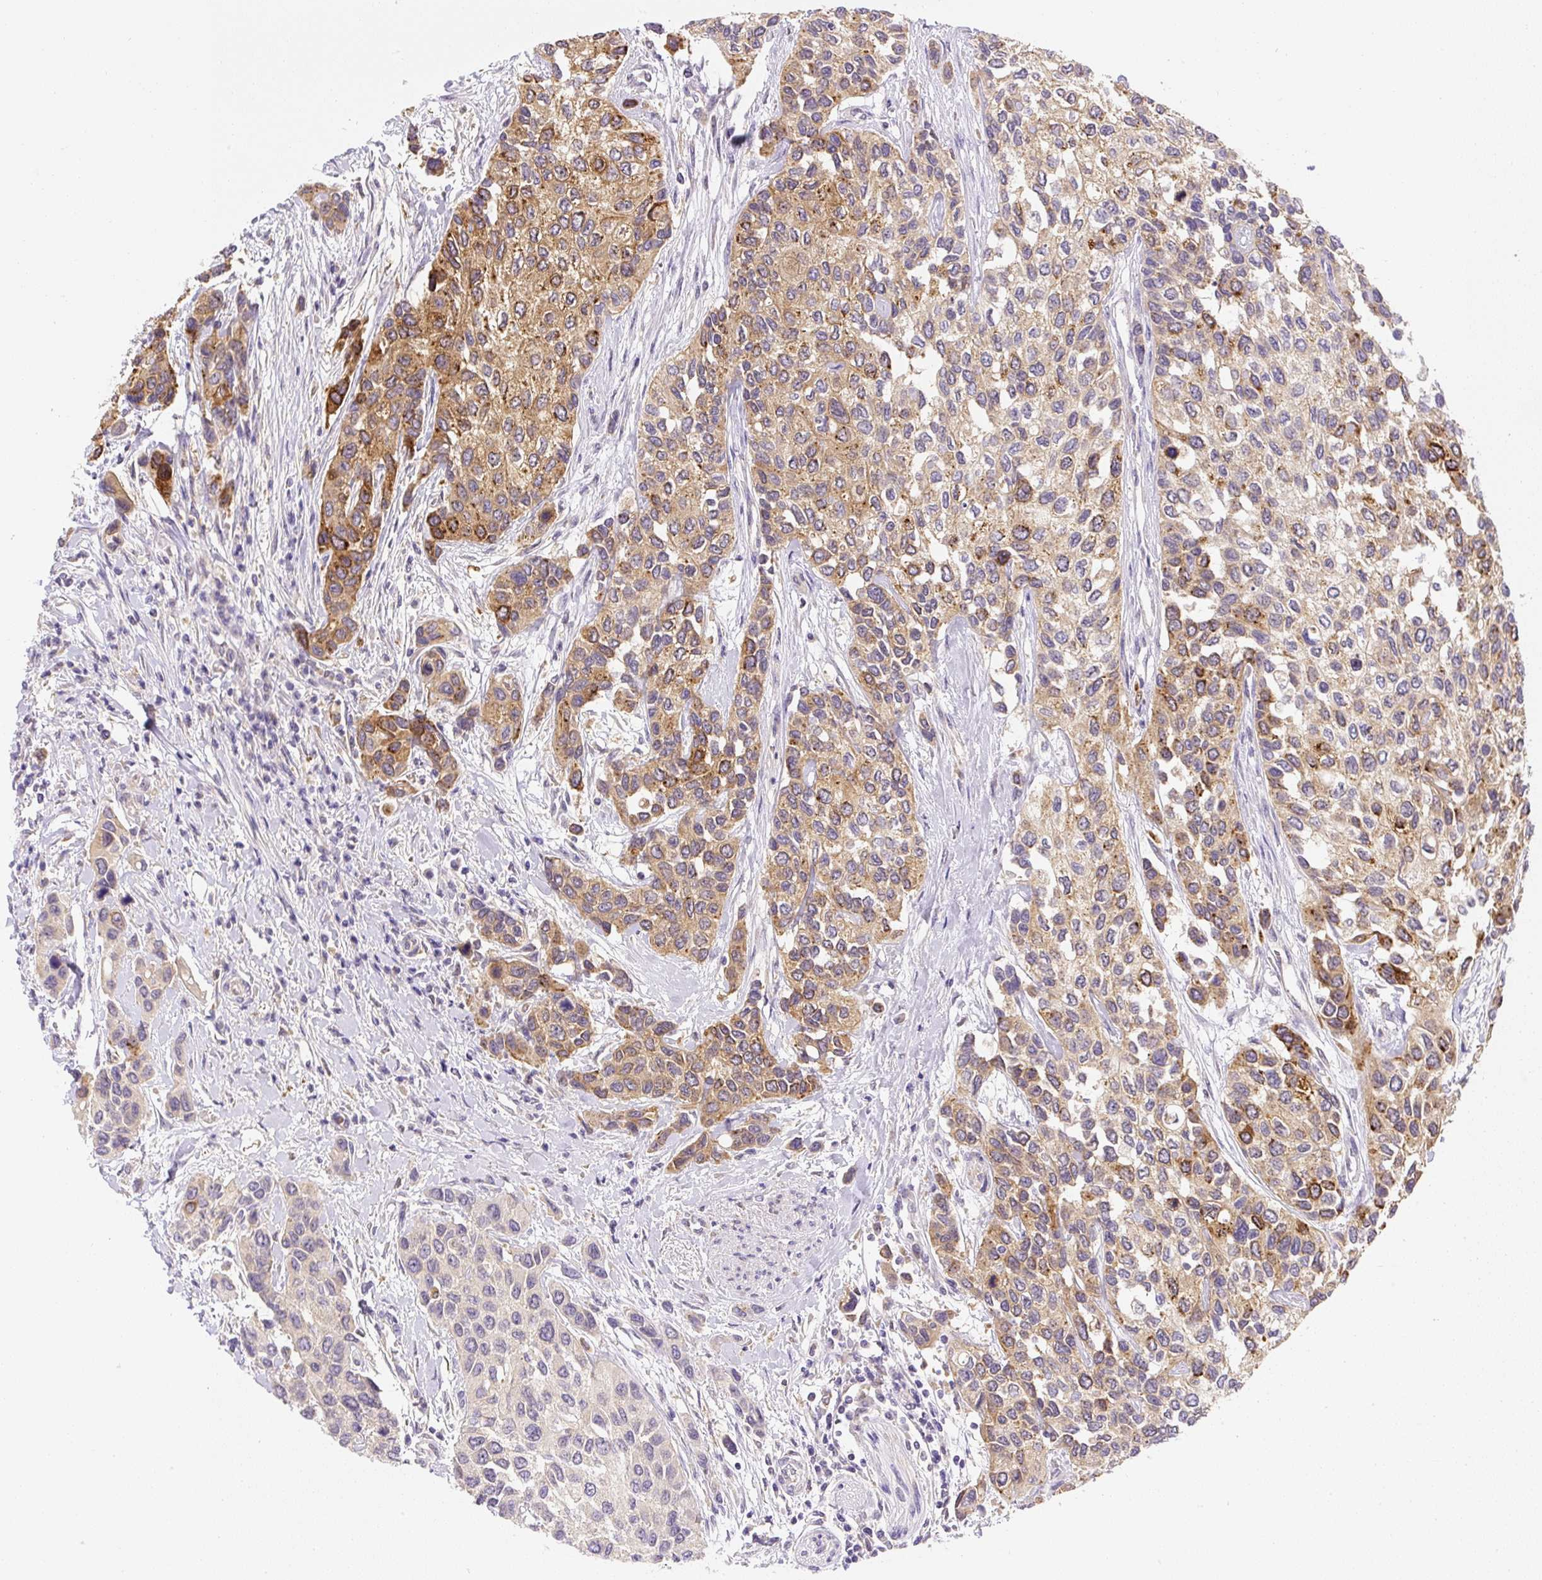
{"staining": {"intensity": "moderate", "quantity": ">75%", "location": "cytoplasmic/membranous"}, "tissue": "urothelial cancer", "cell_type": "Tumor cells", "image_type": "cancer", "snomed": [{"axis": "morphology", "description": "Normal tissue, NOS"}, {"axis": "morphology", "description": "Urothelial carcinoma, High grade"}, {"axis": "topography", "description": "Vascular tissue"}, {"axis": "topography", "description": "Urinary bladder"}], "caption": "This photomicrograph reveals high-grade urothelial carcinoma stained with immunohistochemistry to label a protein in brown. The cytoplasmic/membranous of tumor cells show moderate positivity for the protein. Nuclei are counter-stained blue.", "gene": "PLA2G4A", "patient": {"sex": "female", "age": 56}}